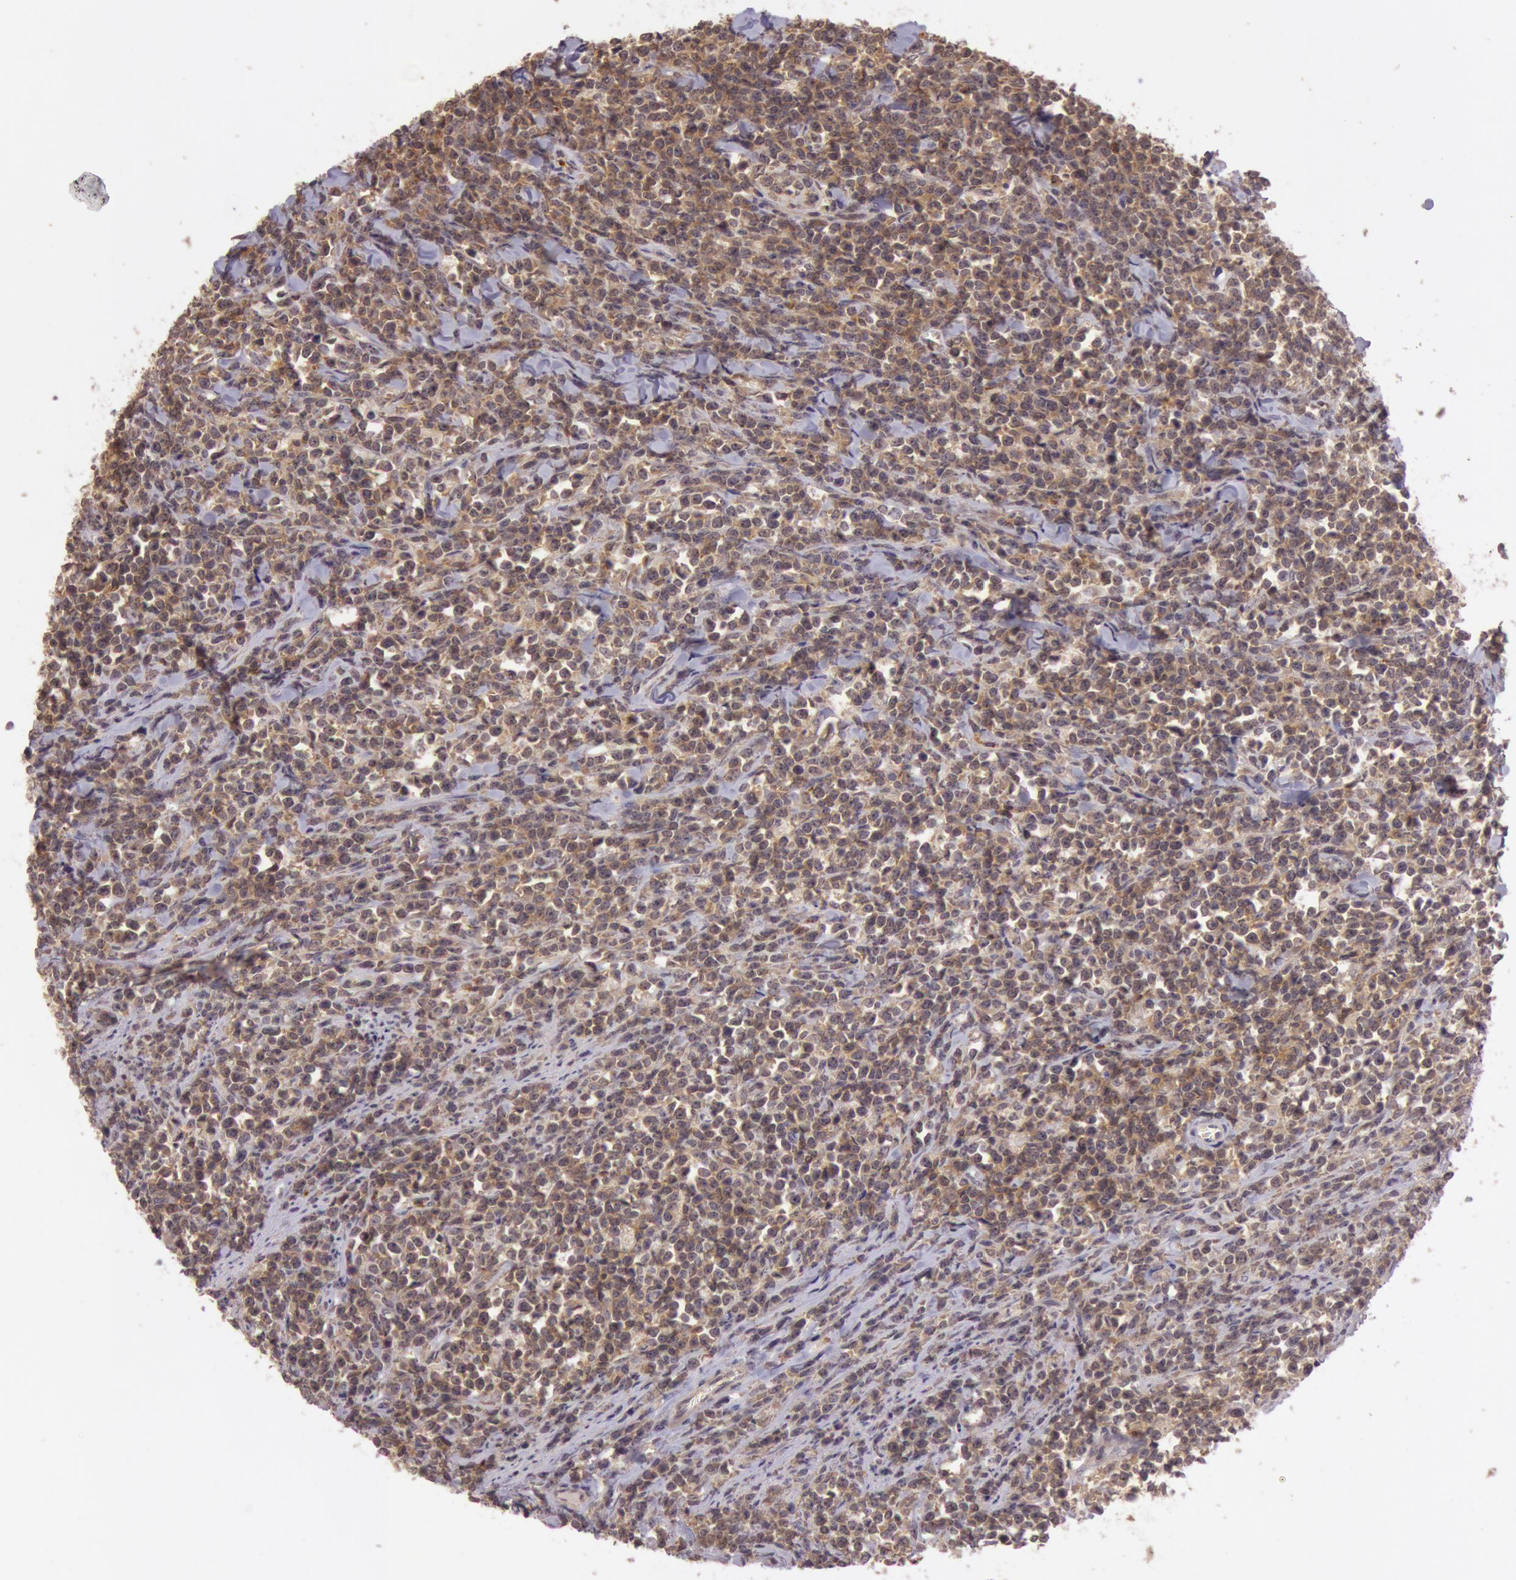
{"staining": {"intensity": "moderate", "quantity": ">75%", "location": "cytoplasmic/membranous"}, "tissue": "lymphoma", "cell_type": "Tumor cells", "image_type": "cancer", "snomed": [{"axis": "morphology", "description": "Malignant lymphoma, non-Hodgkin's type, High grade"}, {"axis": "topography", "description": "Small intestine"}, {"axis": "topography", "description": "Colon"}], "caption": "Immunohistochemistry (IHC) photomicrograph of neoplastic tissue: lymphoma stained using immunohistochemistry (IHC) demonstrates medium levels of moderate protein expression localized specifically in the cytoplasmic/membranous of tumor cells, appearing as a cytoplasmic/membranous brown color.", "gene": "ATG2B", "patient": {"sex": "male", "age": 8}}